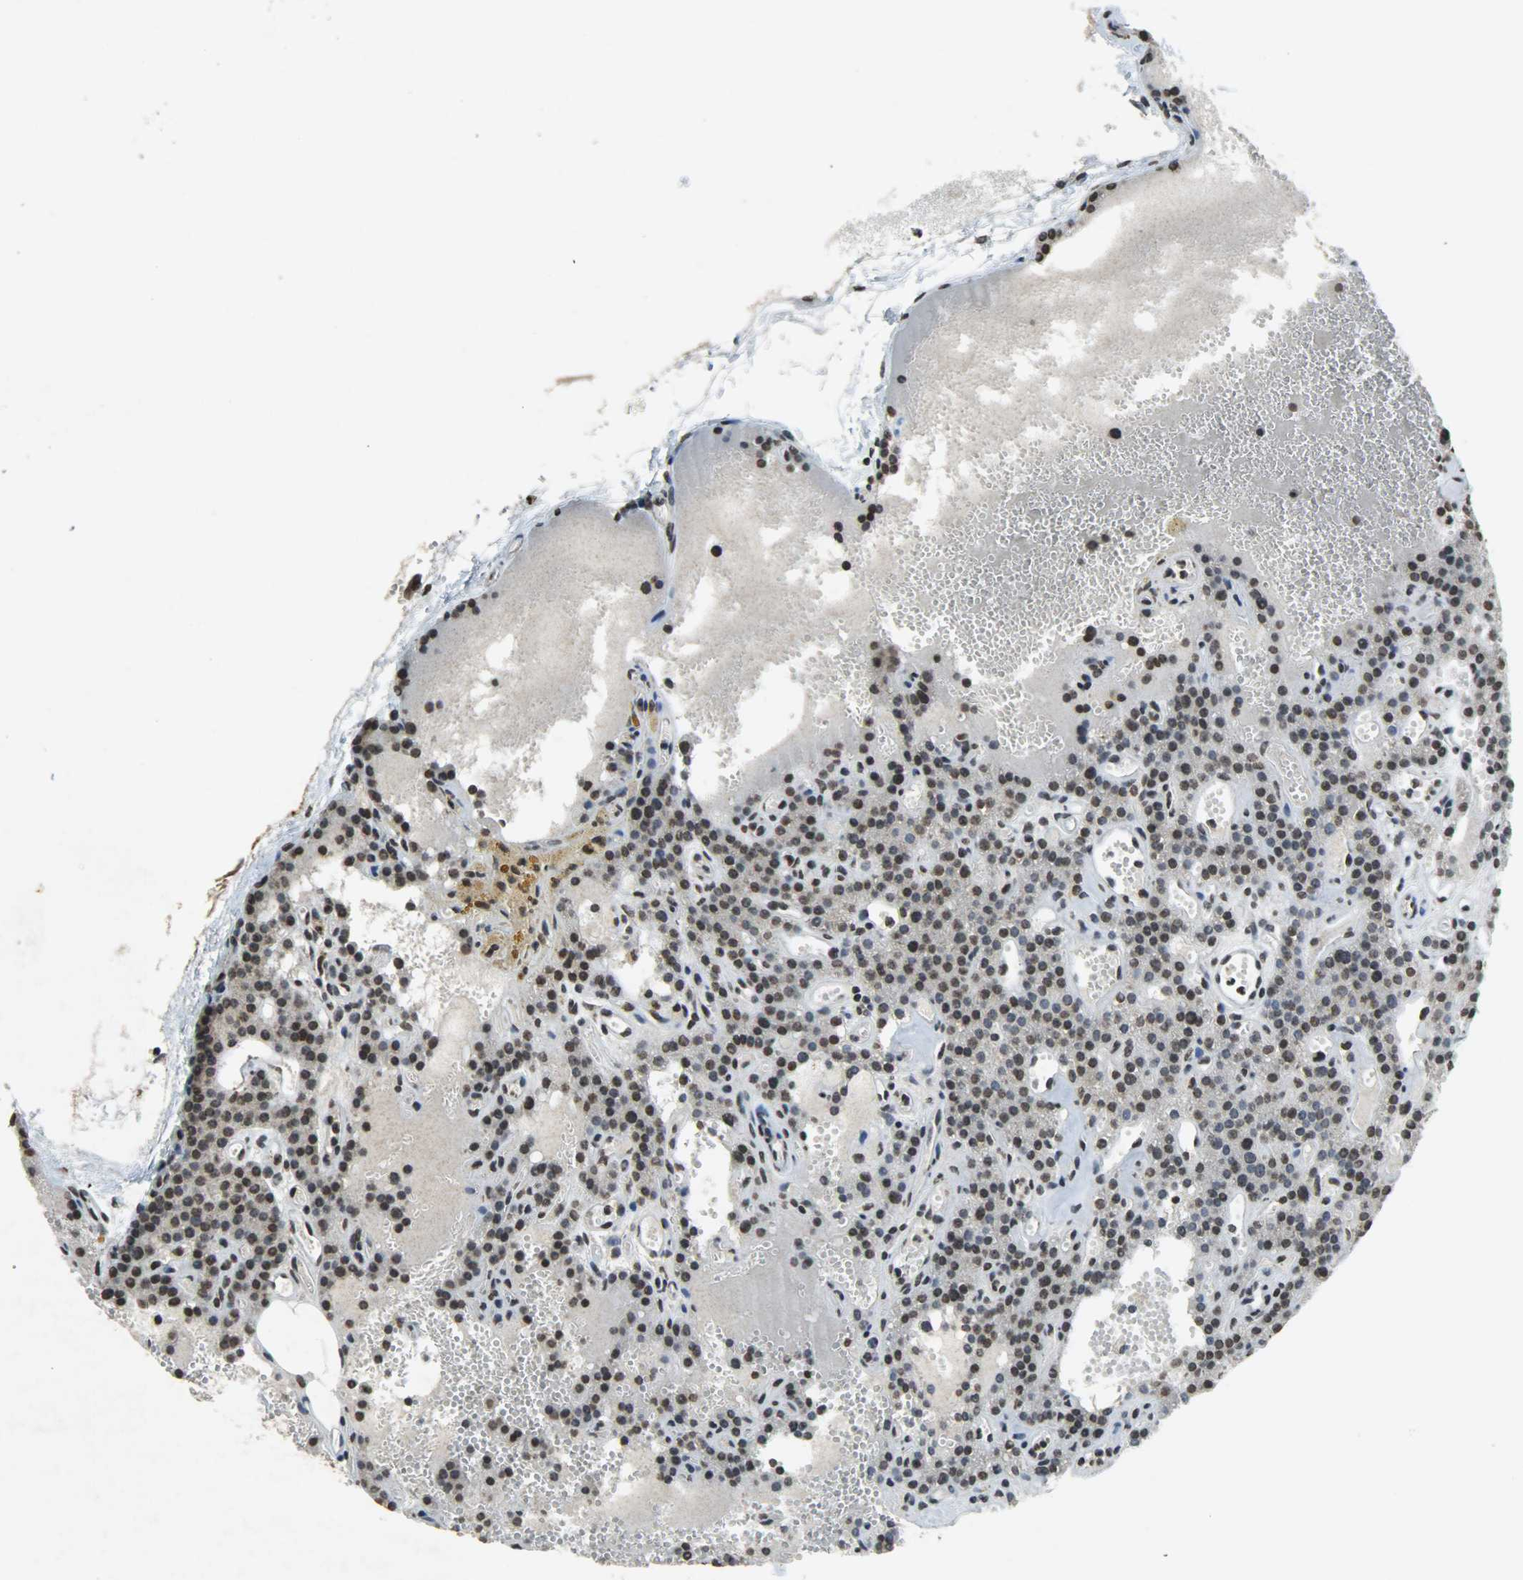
{"staining": {"intensity": "strong", "quantity": ">75%", "location": "nuclear"}, "tissue": "parathyroid gland", "cell_type": "Glandular cells", "image_type": "normal", "snomed": [{"axis": "morphology", "description": "Normal tissue, NOS"}, {"axis": "topography", "description": "Parathyroid gland"}], "caption": "A high amount of strong nuclear staining is seen in about >75% of glandular cells in unremarkable parathyroid gland. (Stains: DAB (3,3'-diaminobenzidine) in brown, nuclei in blue, Microscopy: brightfield microscopy at high magnification).", "gene": "DNAJB6", "patient": {"sex": "male", "age": 25}}